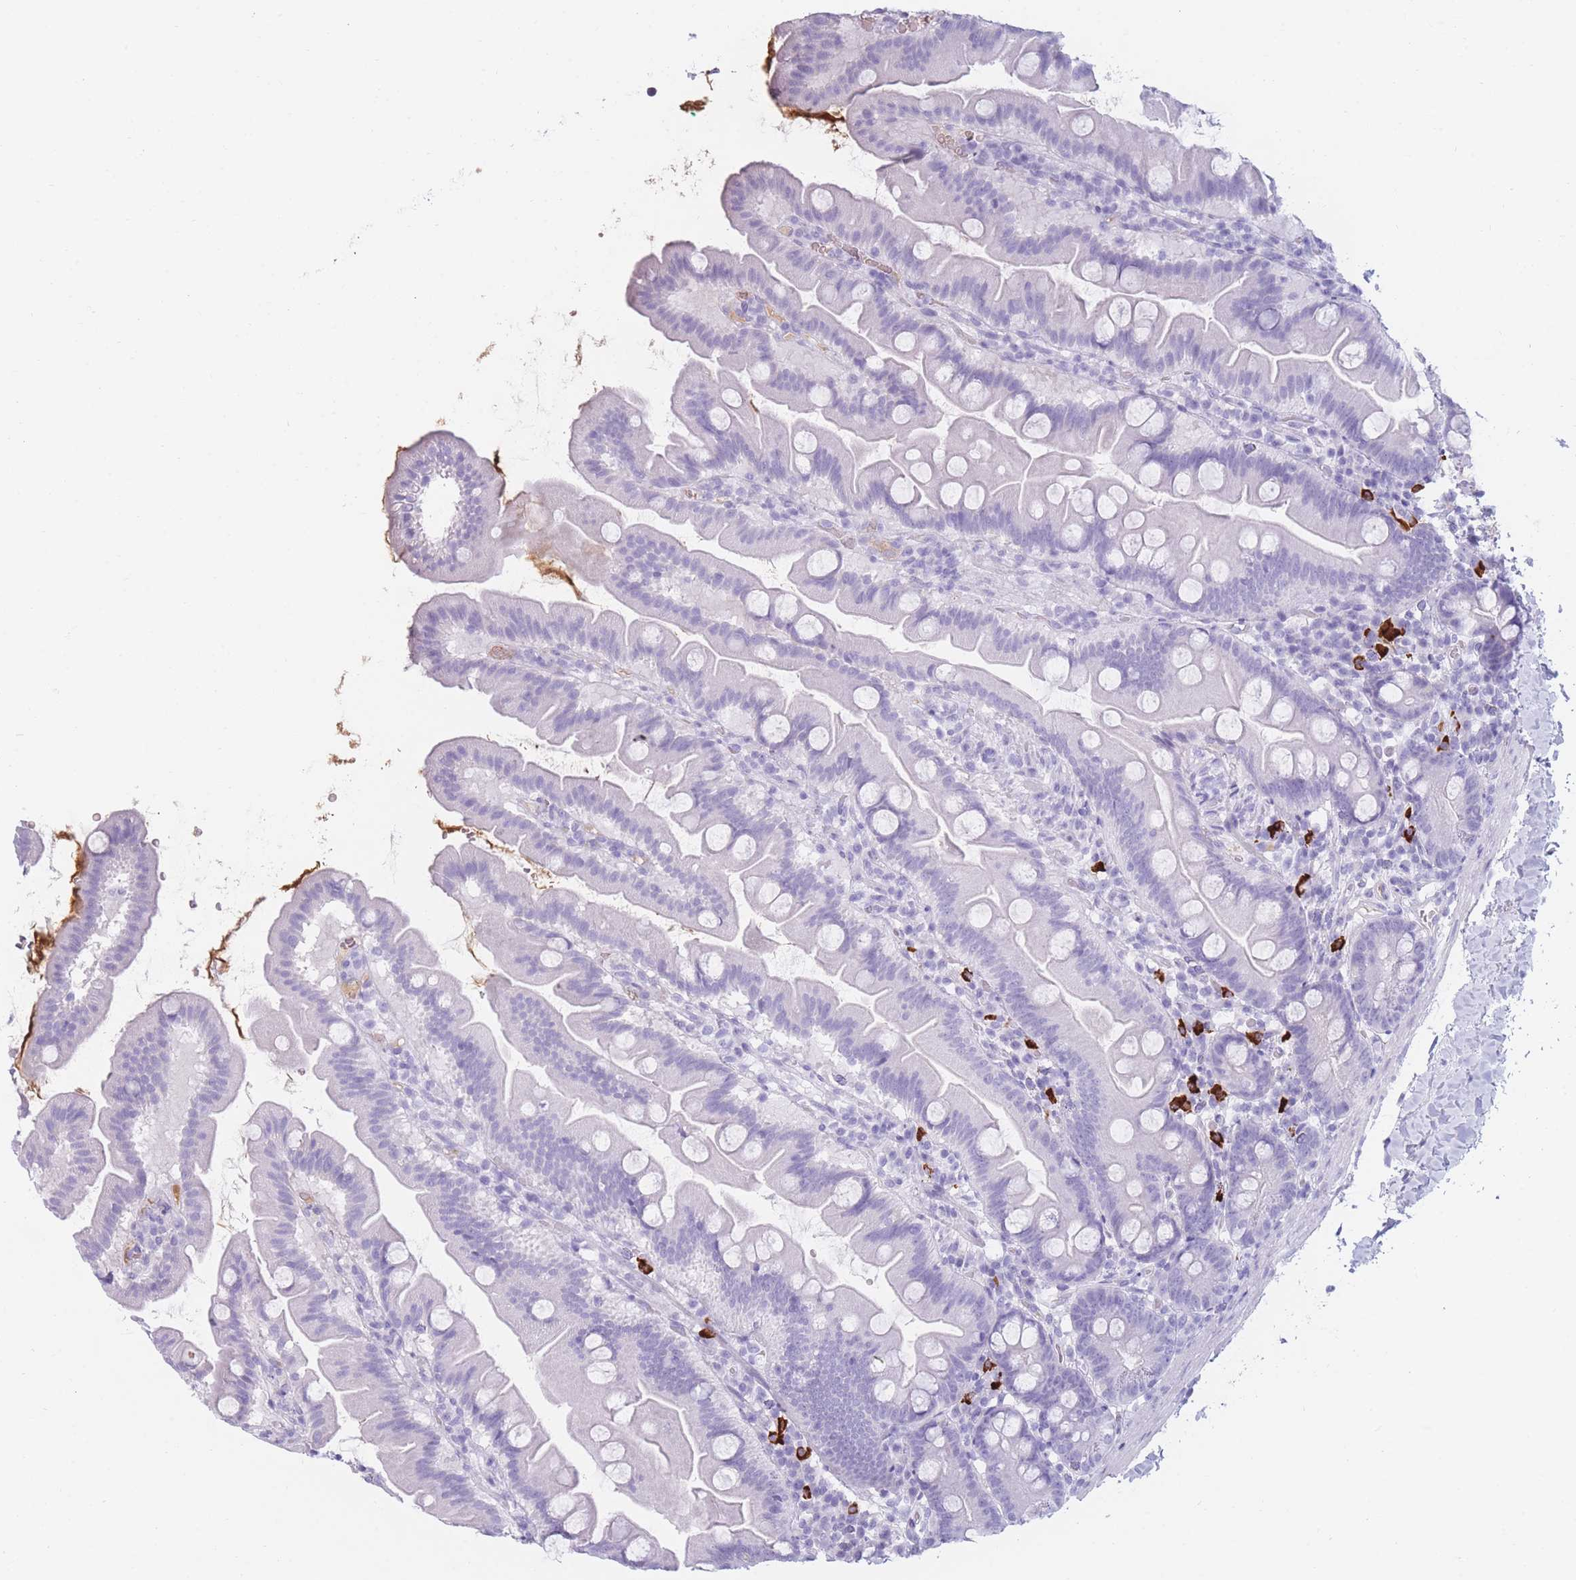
{"staining": {"intensity": "negative", "quantity": "none", "location": "none"}, "tissue": "small intestine", "cell_type": "Glandular cells", "image_type": "normal", "snomed": [{"axis": "morphology", "description": "Normal tissue, NOS"}, {"axis": "topography", "description": "Small intestine"}], "caption": "The histopathology image exhibits no staining of glandular cells in normal small intestine.", "gene": "TNFSF11", "patient": {"sex": "female", "age": 68}}